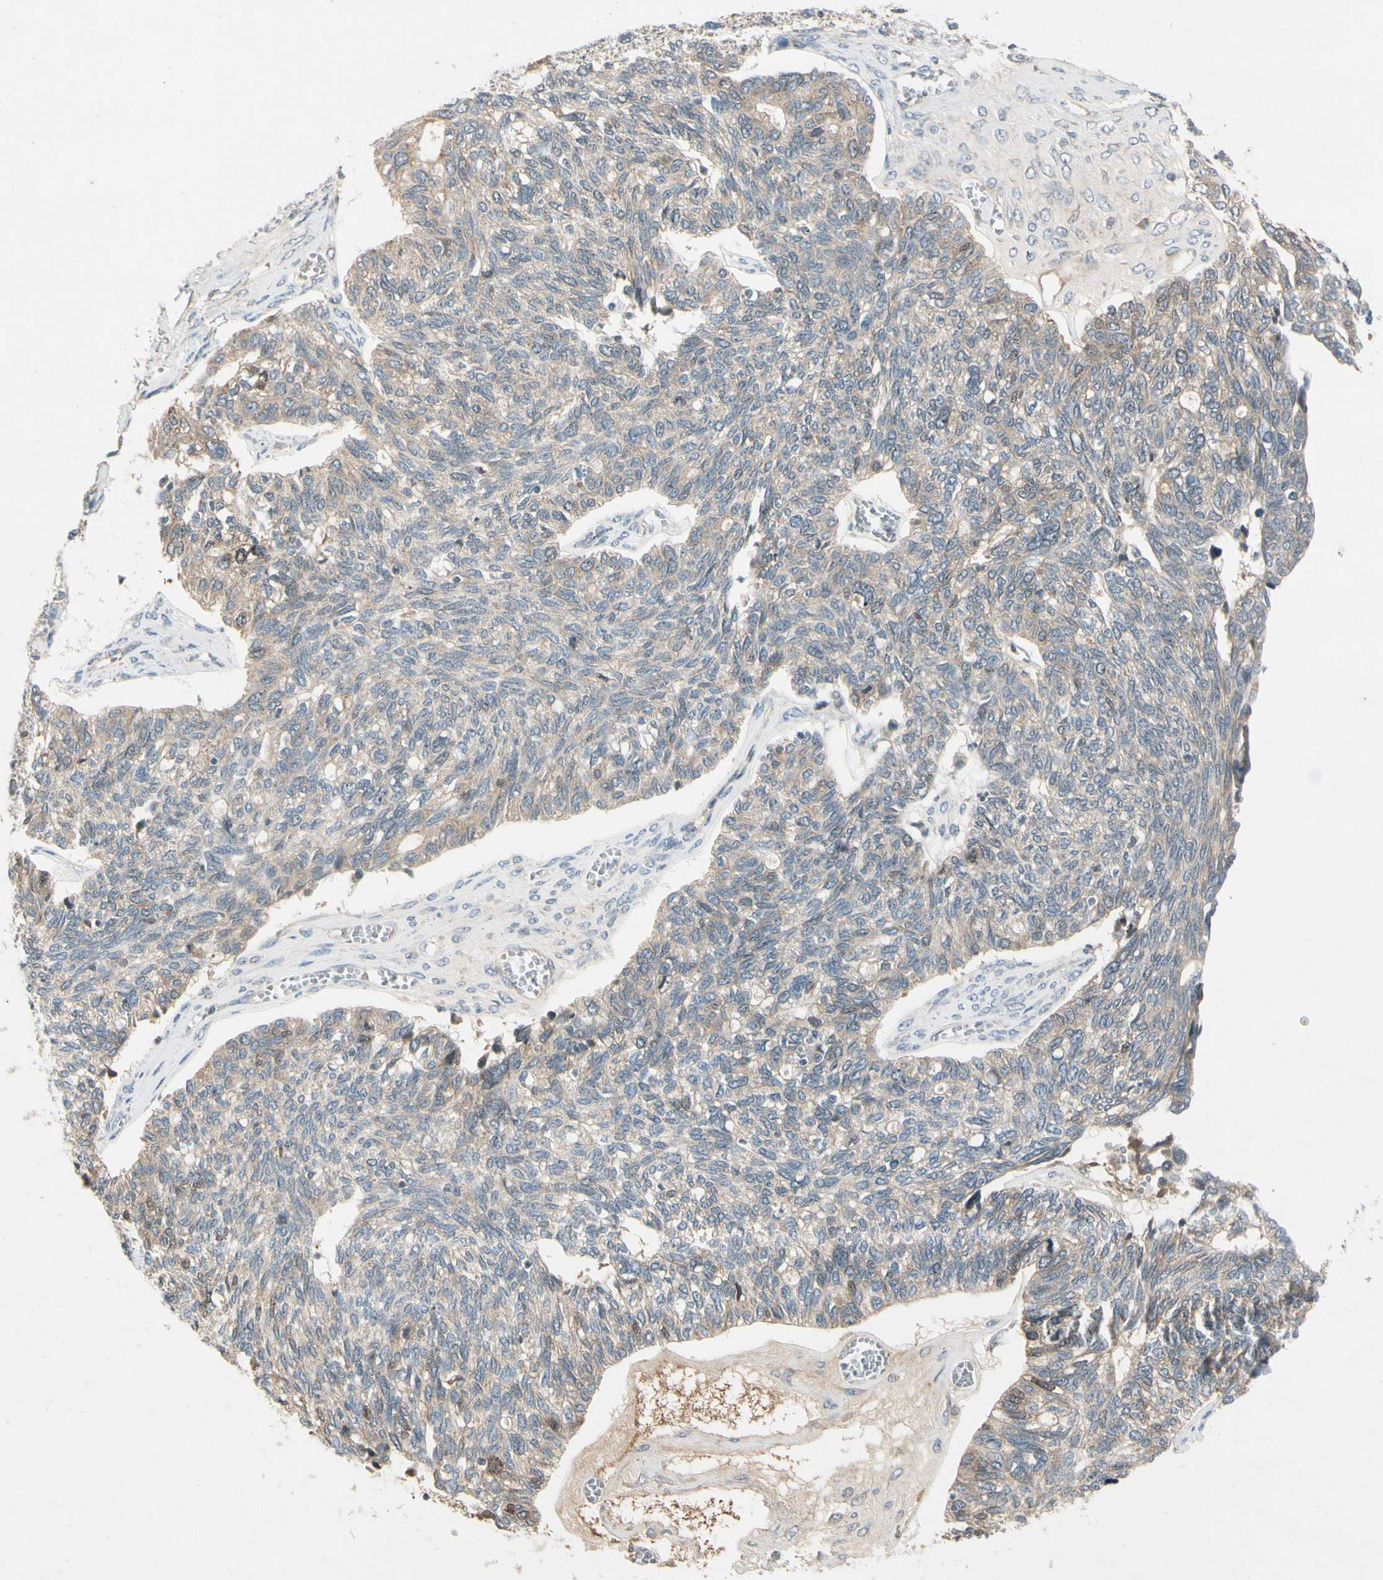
{"staining": {"intensity": "weak", "quantity": ">75%", "location": "cytoplasmic/membranous"}, "tissue": "ovarian cancer", "cell_type": "Tumor cells", "image_type": "cancer", "snomed": [{"axis": "morphology", "description": "Cystadenocarcinoma, serous, NOS"}, {"axis": "topography", "description": "Ovary"}], "caption": "High-power microscopy captured an IHC micrograph of ovarian cancer, revealing weak cytoplasmic/membranous positivity in approximately >75% of tumor cells. (DAB IHC with brightfield microscopy, high magnification).", "gene": "ICAM5", "patient": {"sex": "female", "age": 79}}